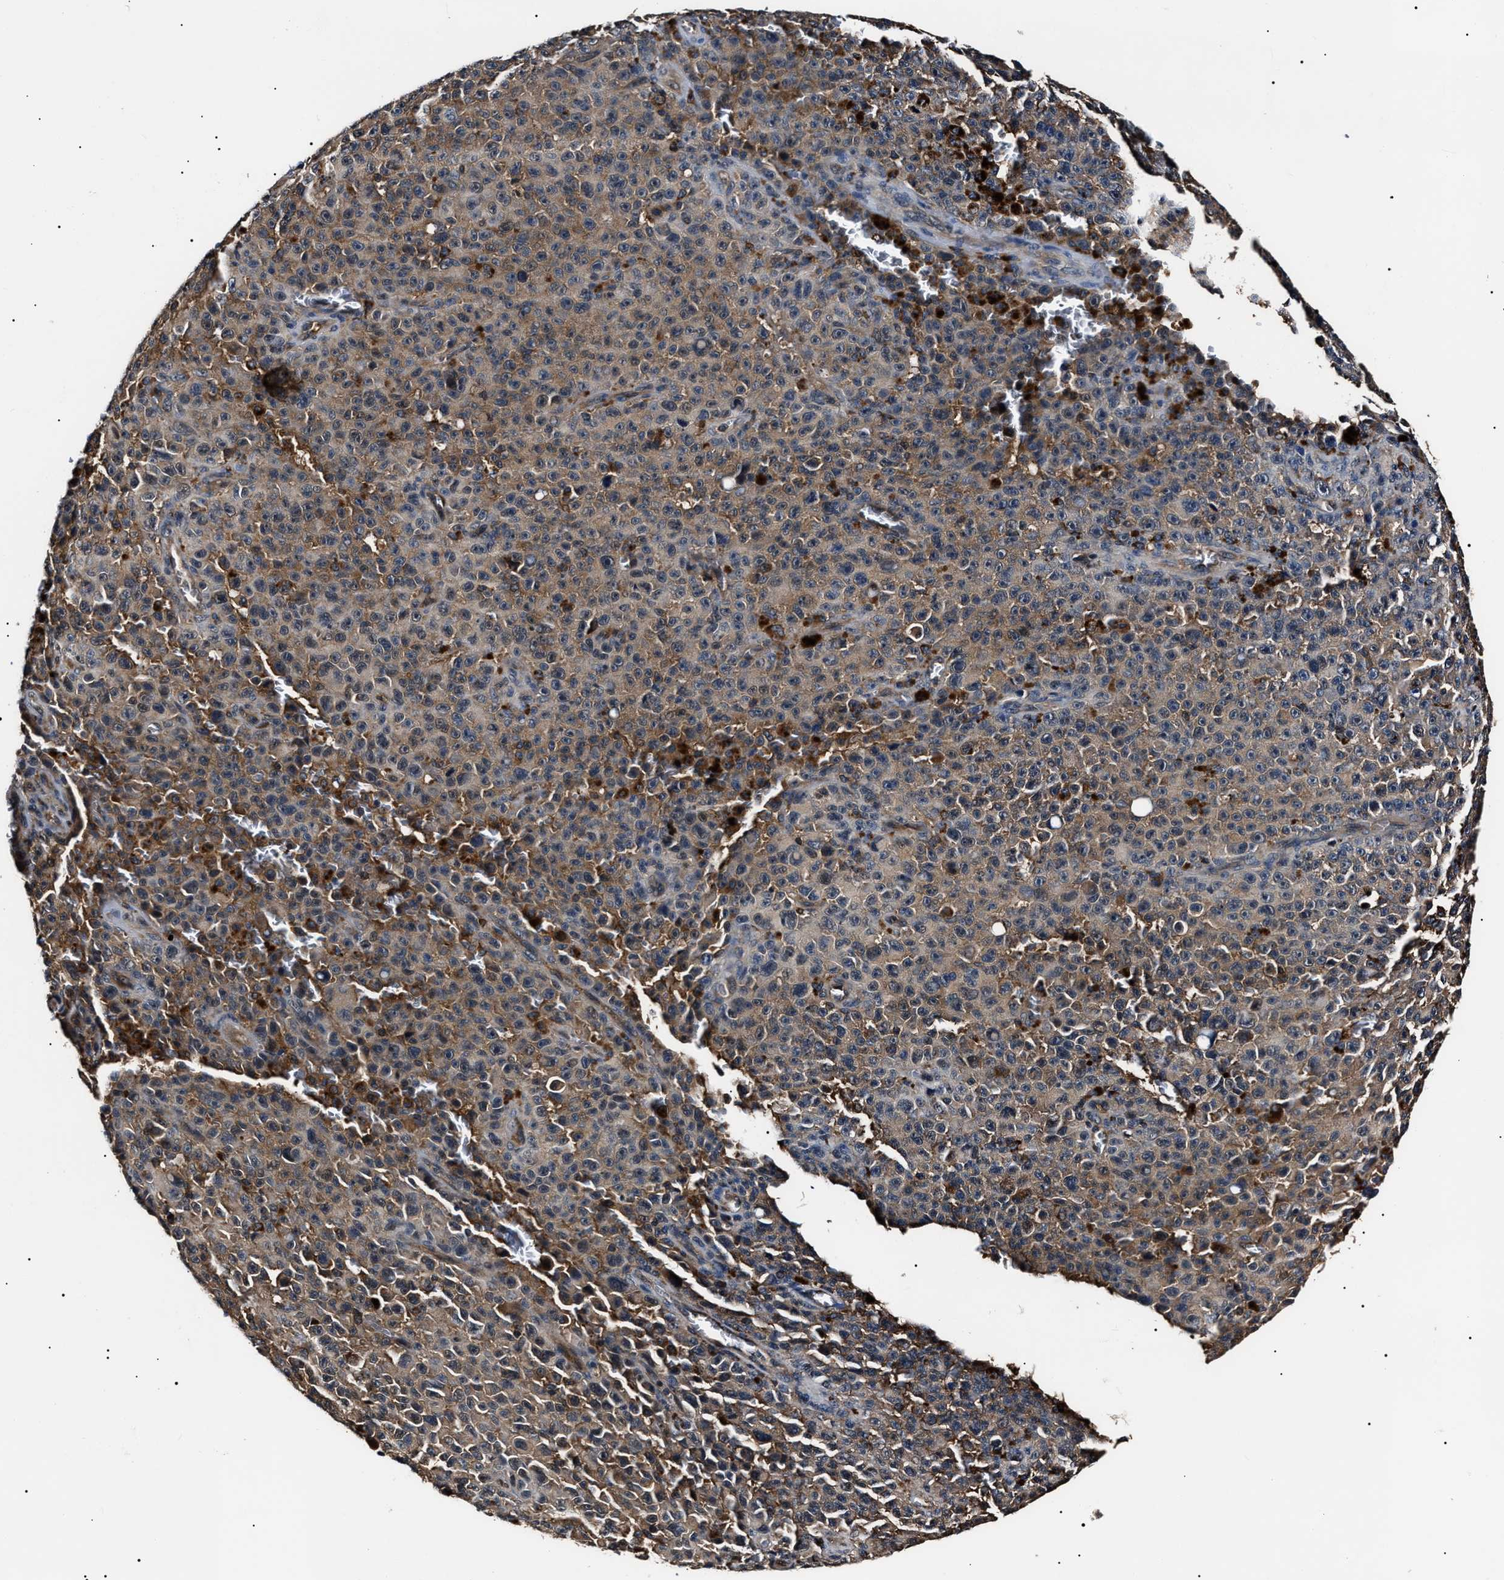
{"staining": {"intensity": "weak", "quantity": ">75%", "location": "cytoplasmic/membranous"}, "tissue": "melanoma", "cell_type": "Tumor cells", "image_type": "cancer", "snomed": [{"axis": "morphology", "description": "Malignant melanoma, NOS"}, {"axis": "topography", "description": "Skin"}], "caption": "Tumor cells demonstrate low levels of weak cytoplasmic/membranous expression in approximately >75% of cells in human melanoma. The staining is performed using DAB brown chromogen to label protein expression. The nuclei are counter-stained blue using hematoxylin.", "gene": "CCT8", "patient": {"sex": "female", "age": 82}}